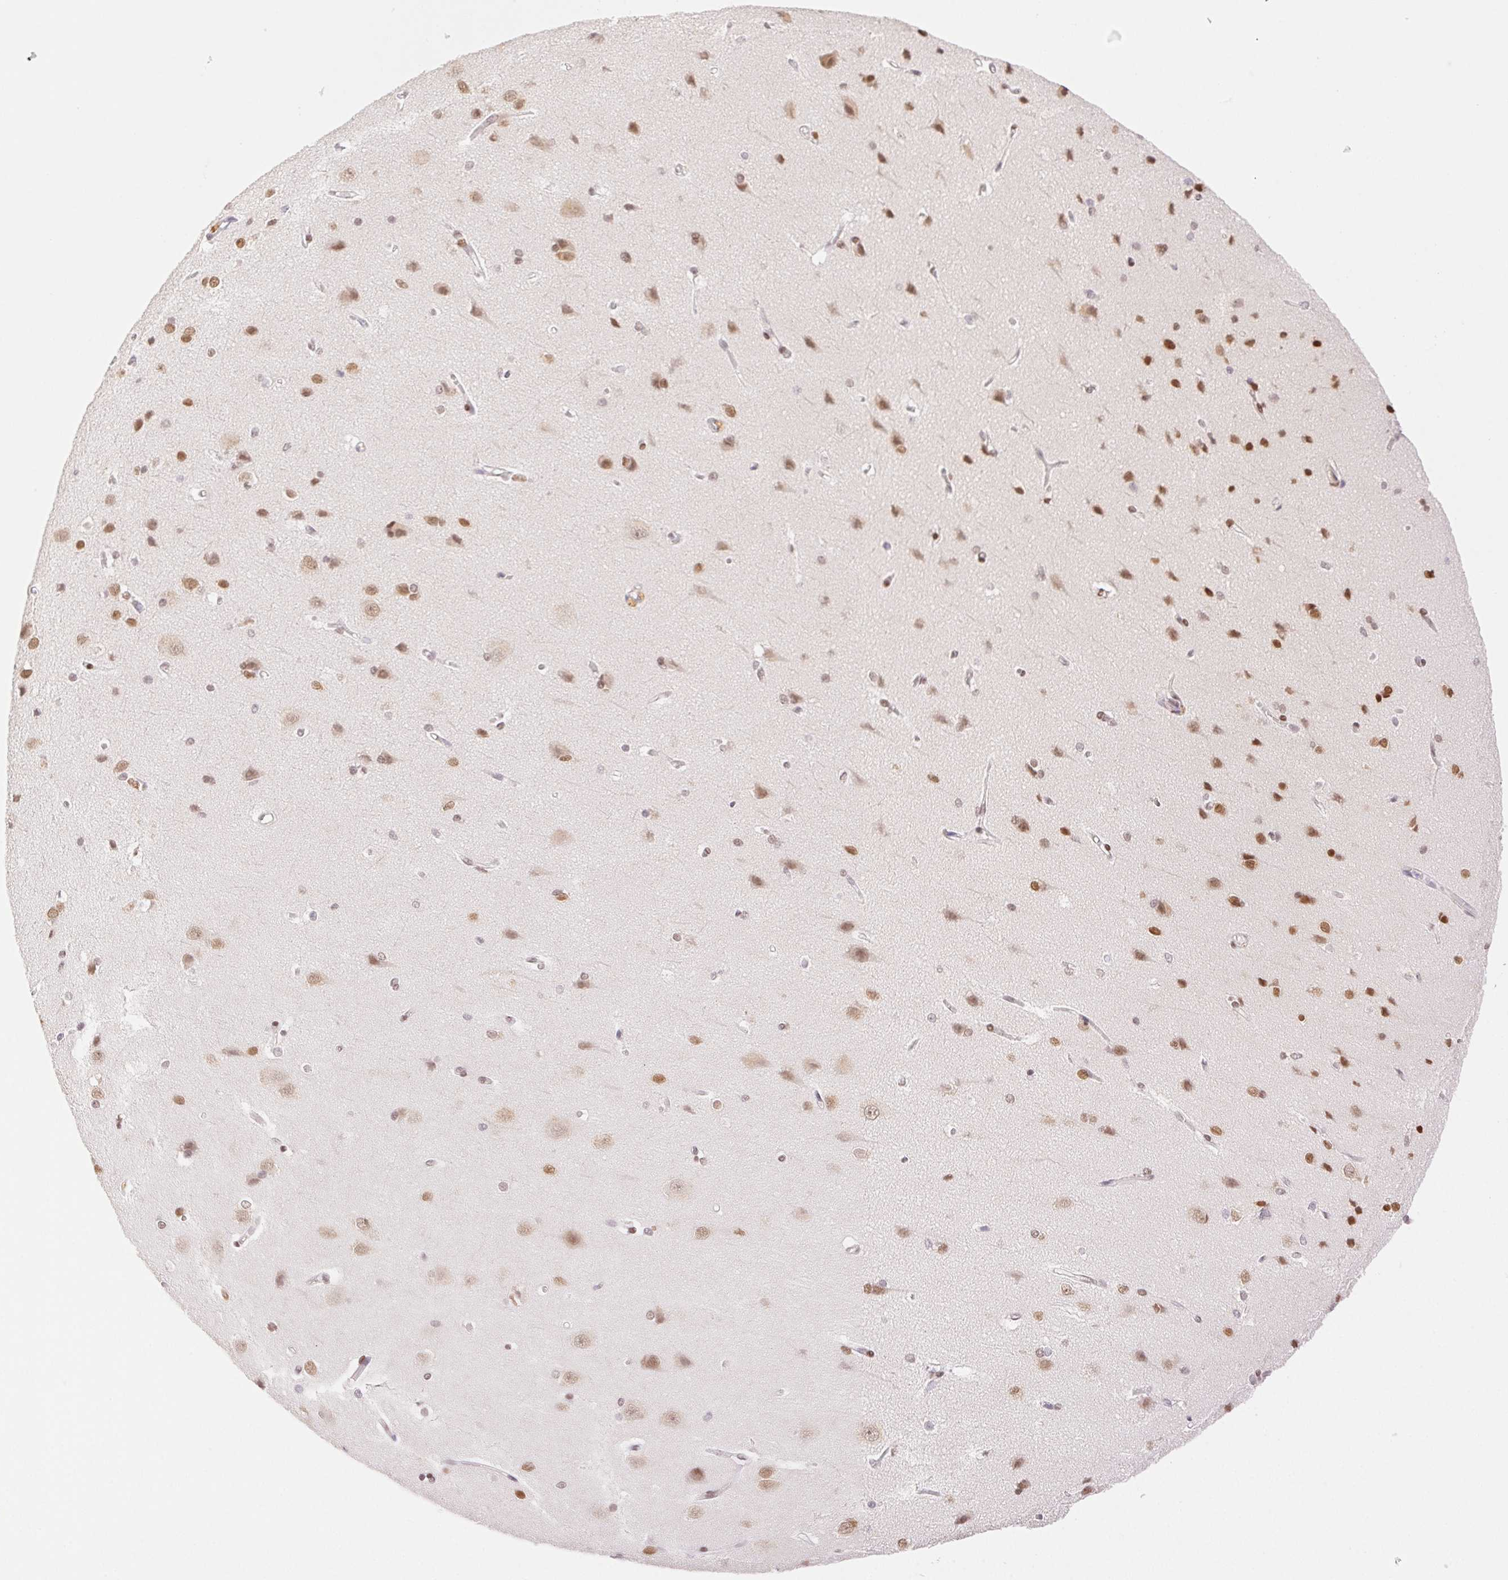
{"staining": {"intensity": "moderate", "quantity": "<25%", "location": "nuclear"}, "tissue": "cerebral cortex", "cell_type": "Endothelial cells", "image_type": "normal", "snomed": [{"axis": "morphology", "description": "Normal tissue, NOS"}, {"axis": "topography", "description": "Cerebral cortex"}], "caption": "High-power microscopy captured an IHC micrograph of normal cerebral cortex, revealing moderate nuclear expression in about <25% of endothelial cells. (brown staining indicates protein expression, while blue staining denotes nuclei).", "gene": "H2AZ1", "patient": {"sex": "male", "age": 37}}